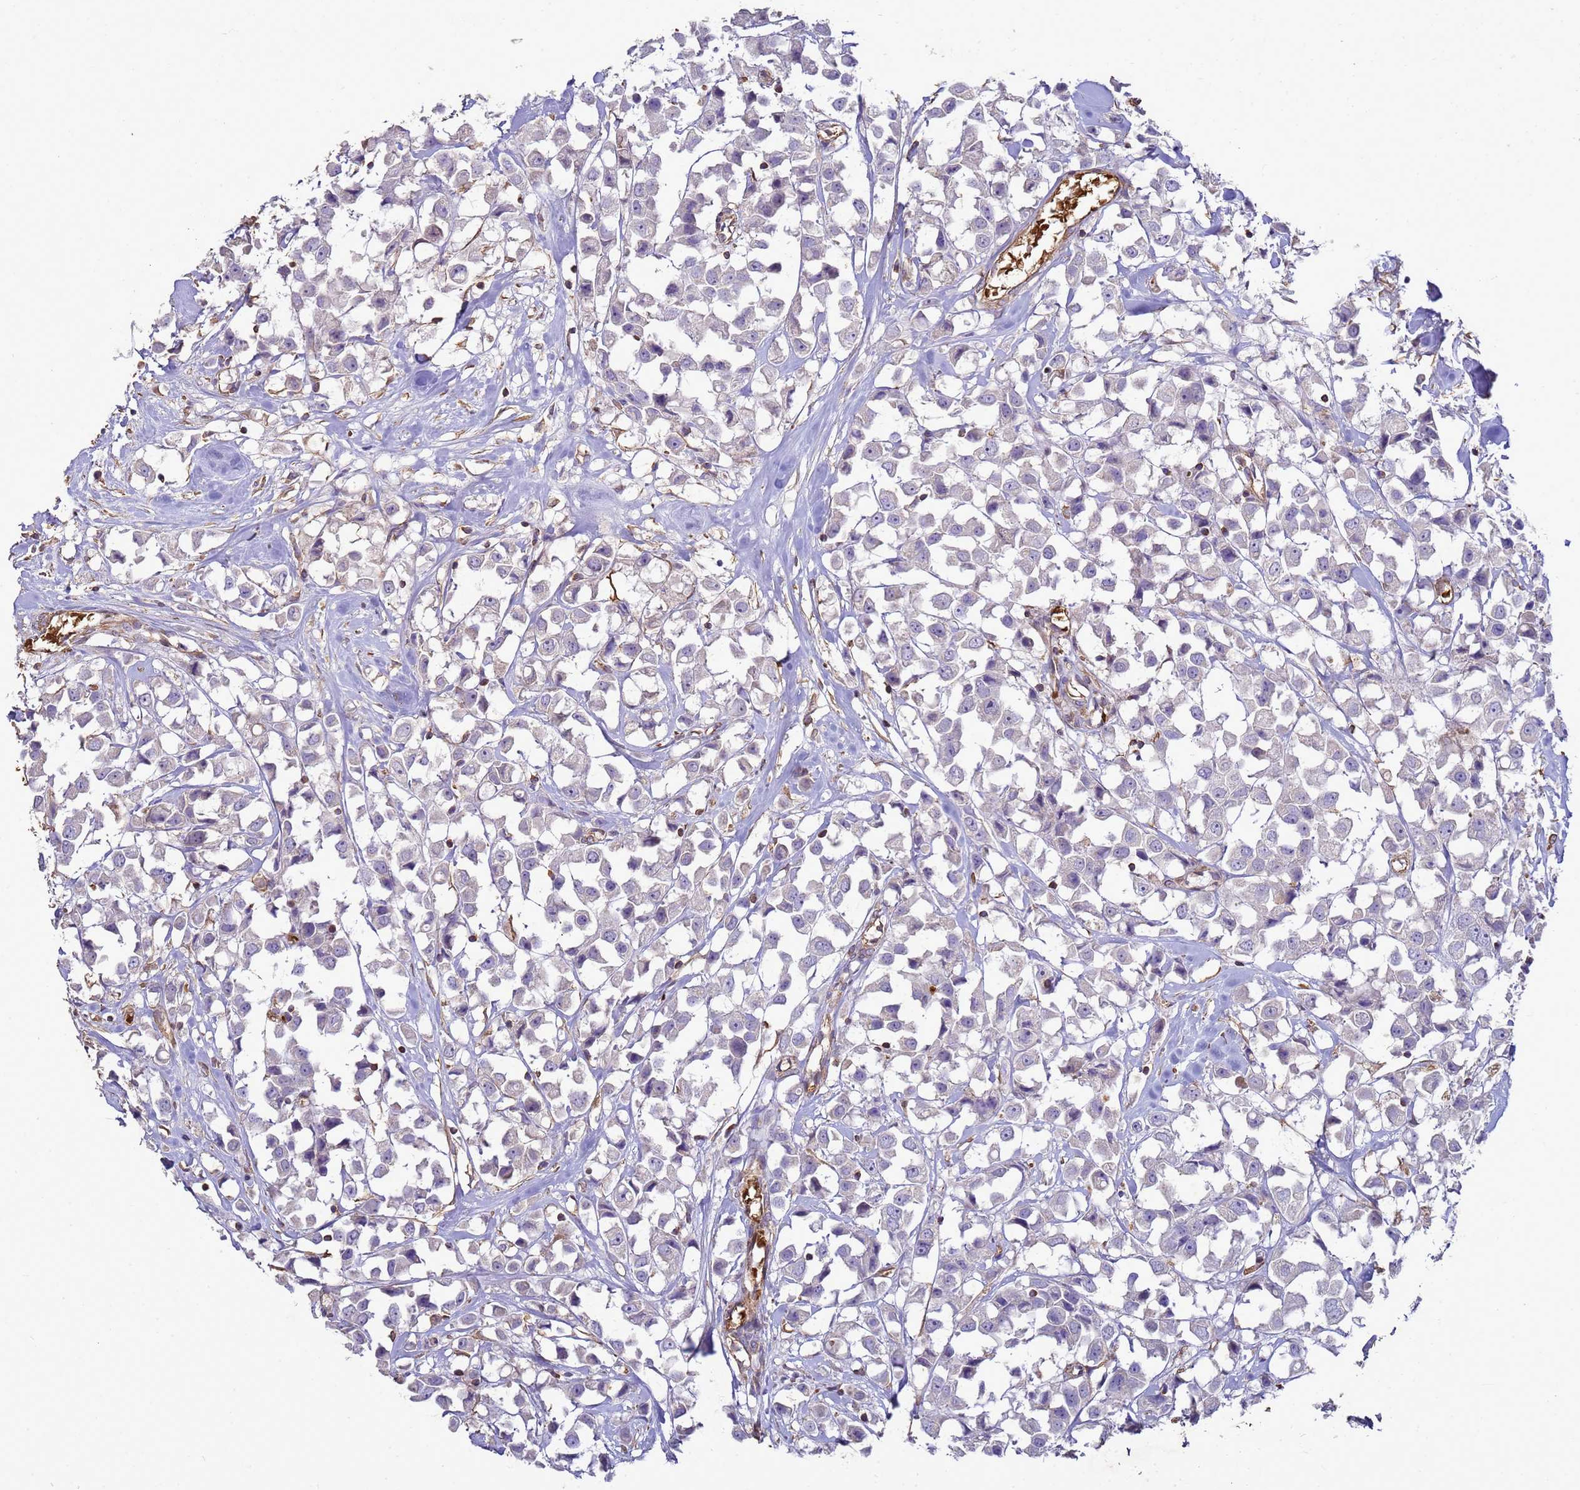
{"staining": {"intensity": "negative", "quantity": "none", "location": "none"}, "tissue": "breast cancer", "cell_type": "Tumor cells", "image_type": "cancer", "snomed": [{"axis": "morphology", "description": "Duct carcinoma"}, {"axis": "topography", "description": "Breast"}], "caption": "Immunohistochemistry (IHC) histopathology image of human breast cancer (invasive ductal carcinoma) stained for a protein (brown), which shows no expression in tumor cells. (DAB (3,3'-diaminobenzidine) IHC visualized using brightfield microscopy, high magnification).", "gene": "SGIP1", "patient": {"sex": "female", "age": 61}}